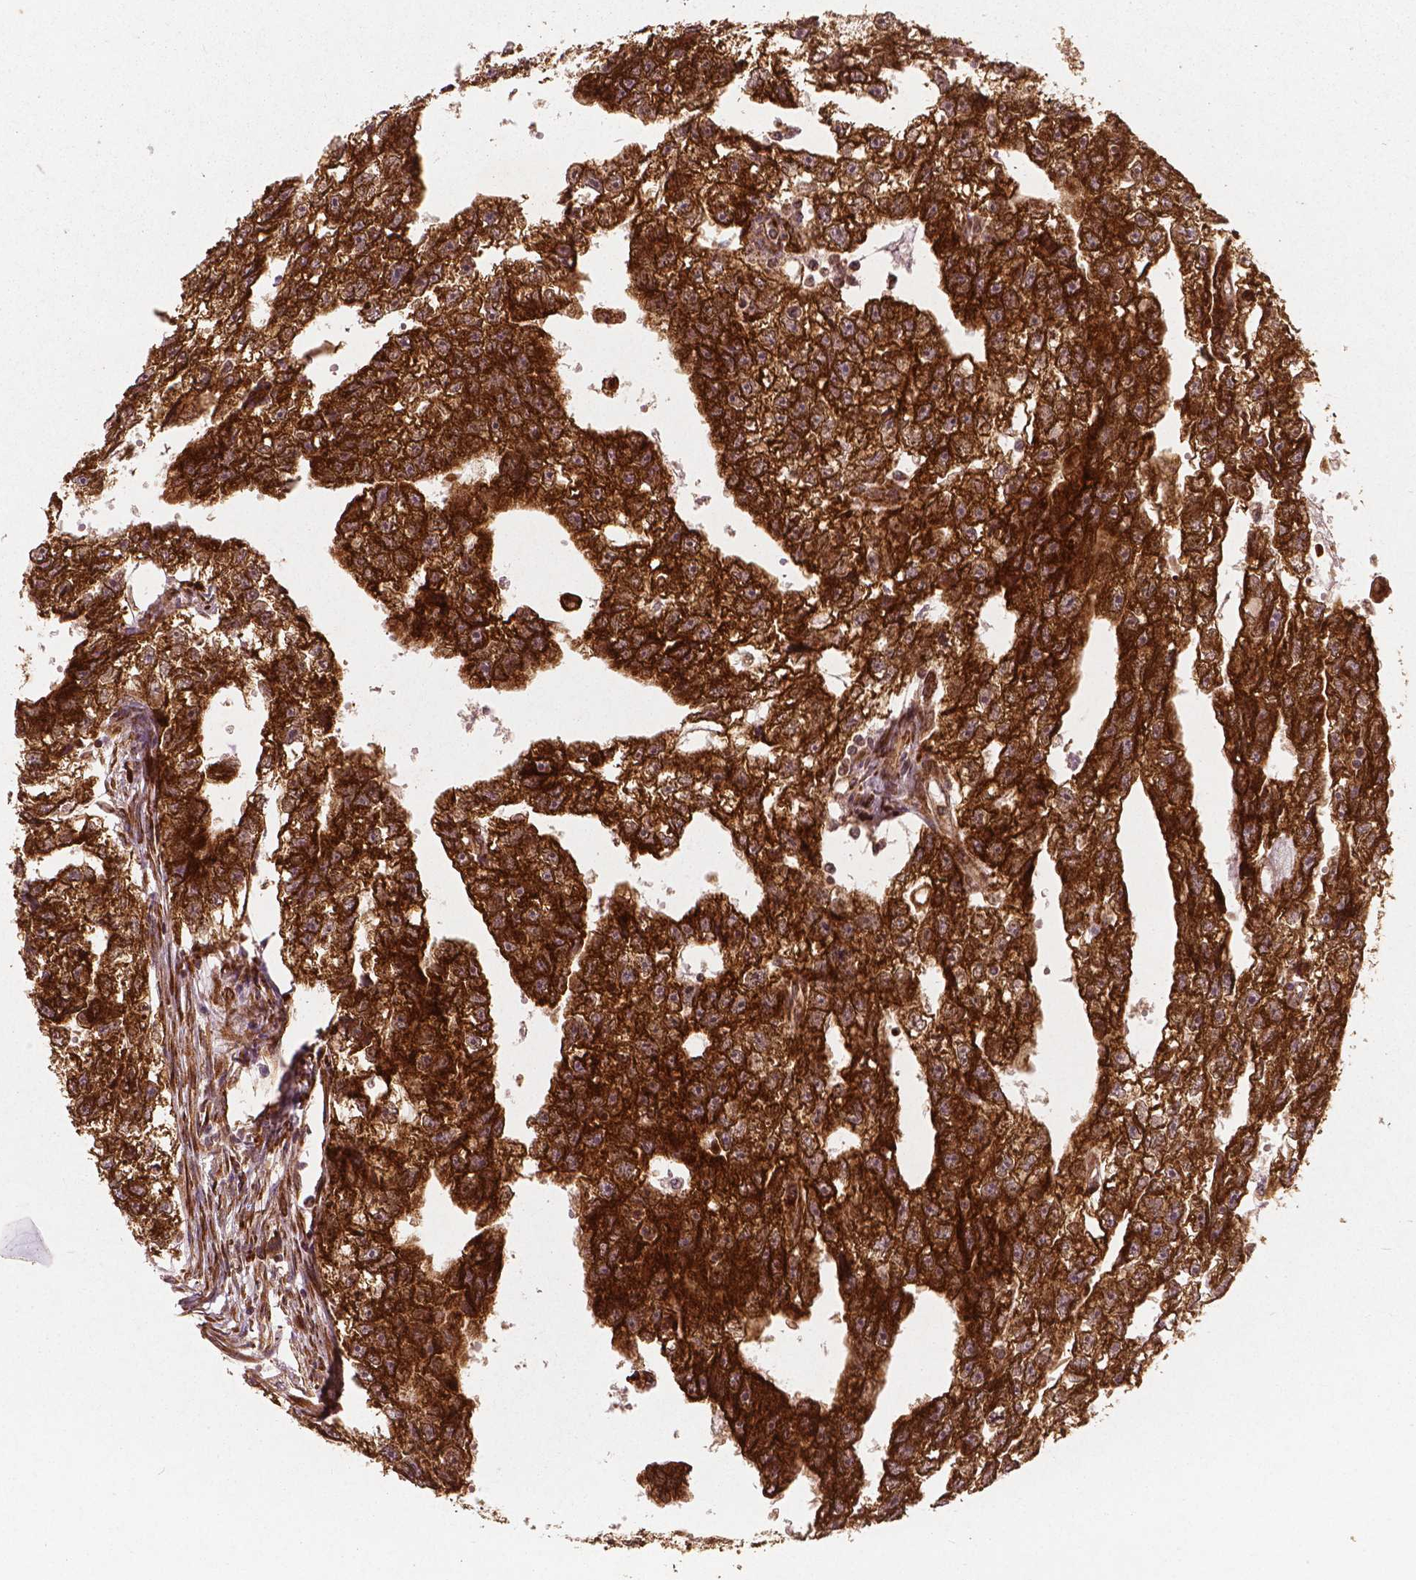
{"staining": {"intensity": "strong", "quantity": ">75%", "location": "cytoplasmic/membranous"}, "tissue": "testis cancer", "cell_type": "Tumor cells", "image_type": "cancer", "snomed": [{"axis": "morphology", "description": "Carcinoma, Embryonal, NOS"}, {"axis": "morphology", "description": "Teratoma, malignant, NOS"}, {"axis": "topography", "description": "Testis"}], "caption": "Immunohistochemical staining of teratoma (malignant) (testis) exhibits high levels of strong cytoplasmic/membranous staining in approximately >75% of tumor cells.", "gene": "PGAM5", "patient": {"sex": "male", "age": 44}}